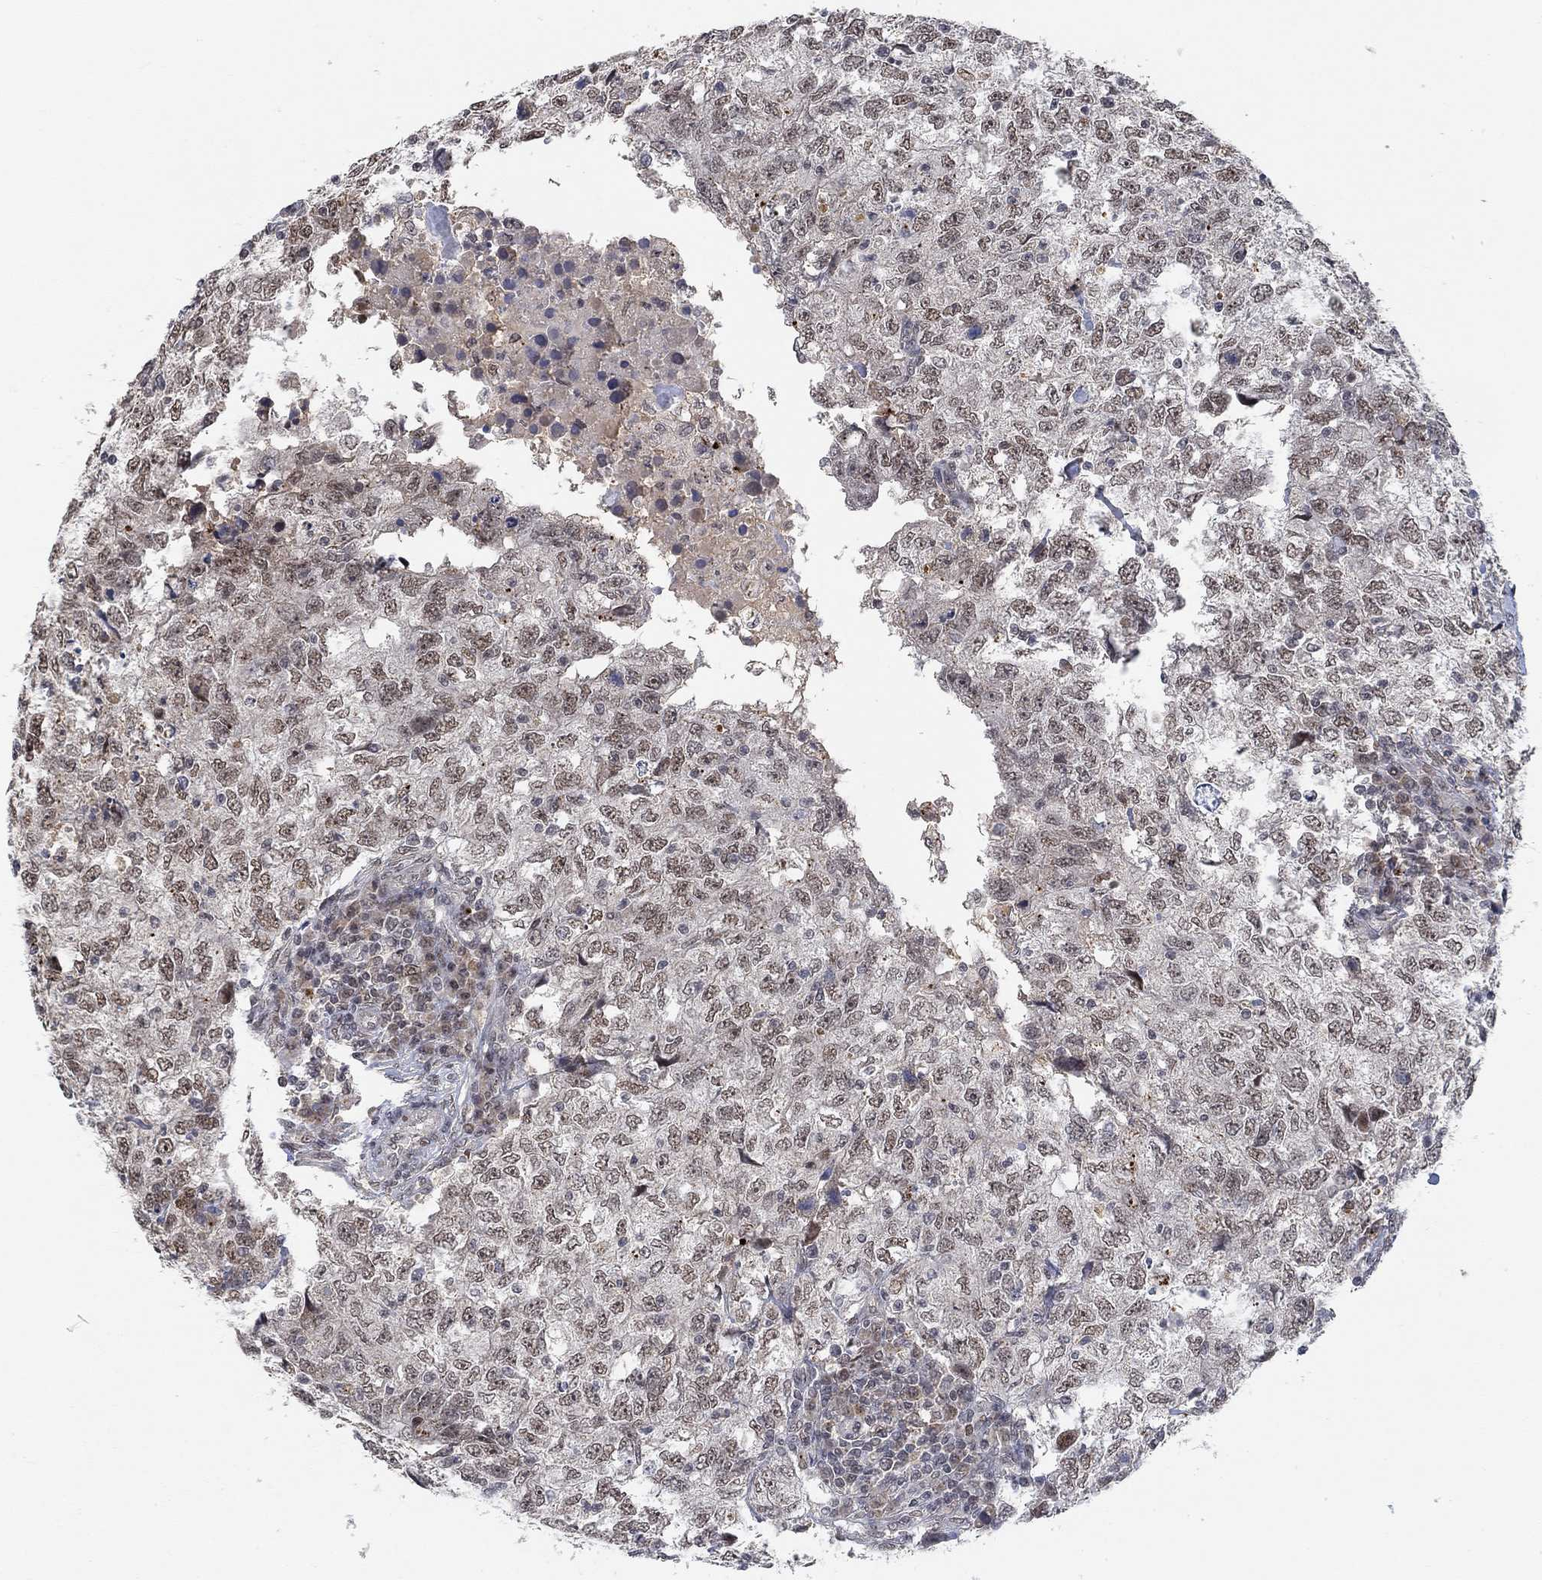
{"staining": {"intensity": "moderate", "quantity": "25%-75%", "location": "nuclear"}, "tissue": "breast cancer", "cell_type": "Tumor cells", "image_type": "cancer", "snomed": [{"axis": "morphology", "description": "Duct carcinoma"}, {"axis": "topography", "description": "Breast"}], "caption": "Breast cancer stained with a brown dye displays moderate nuclear positive expression in approximately 25%-75% of tumor cells.", "gene": "THAP8", "patient": {"sex": "female", "age": 30}}